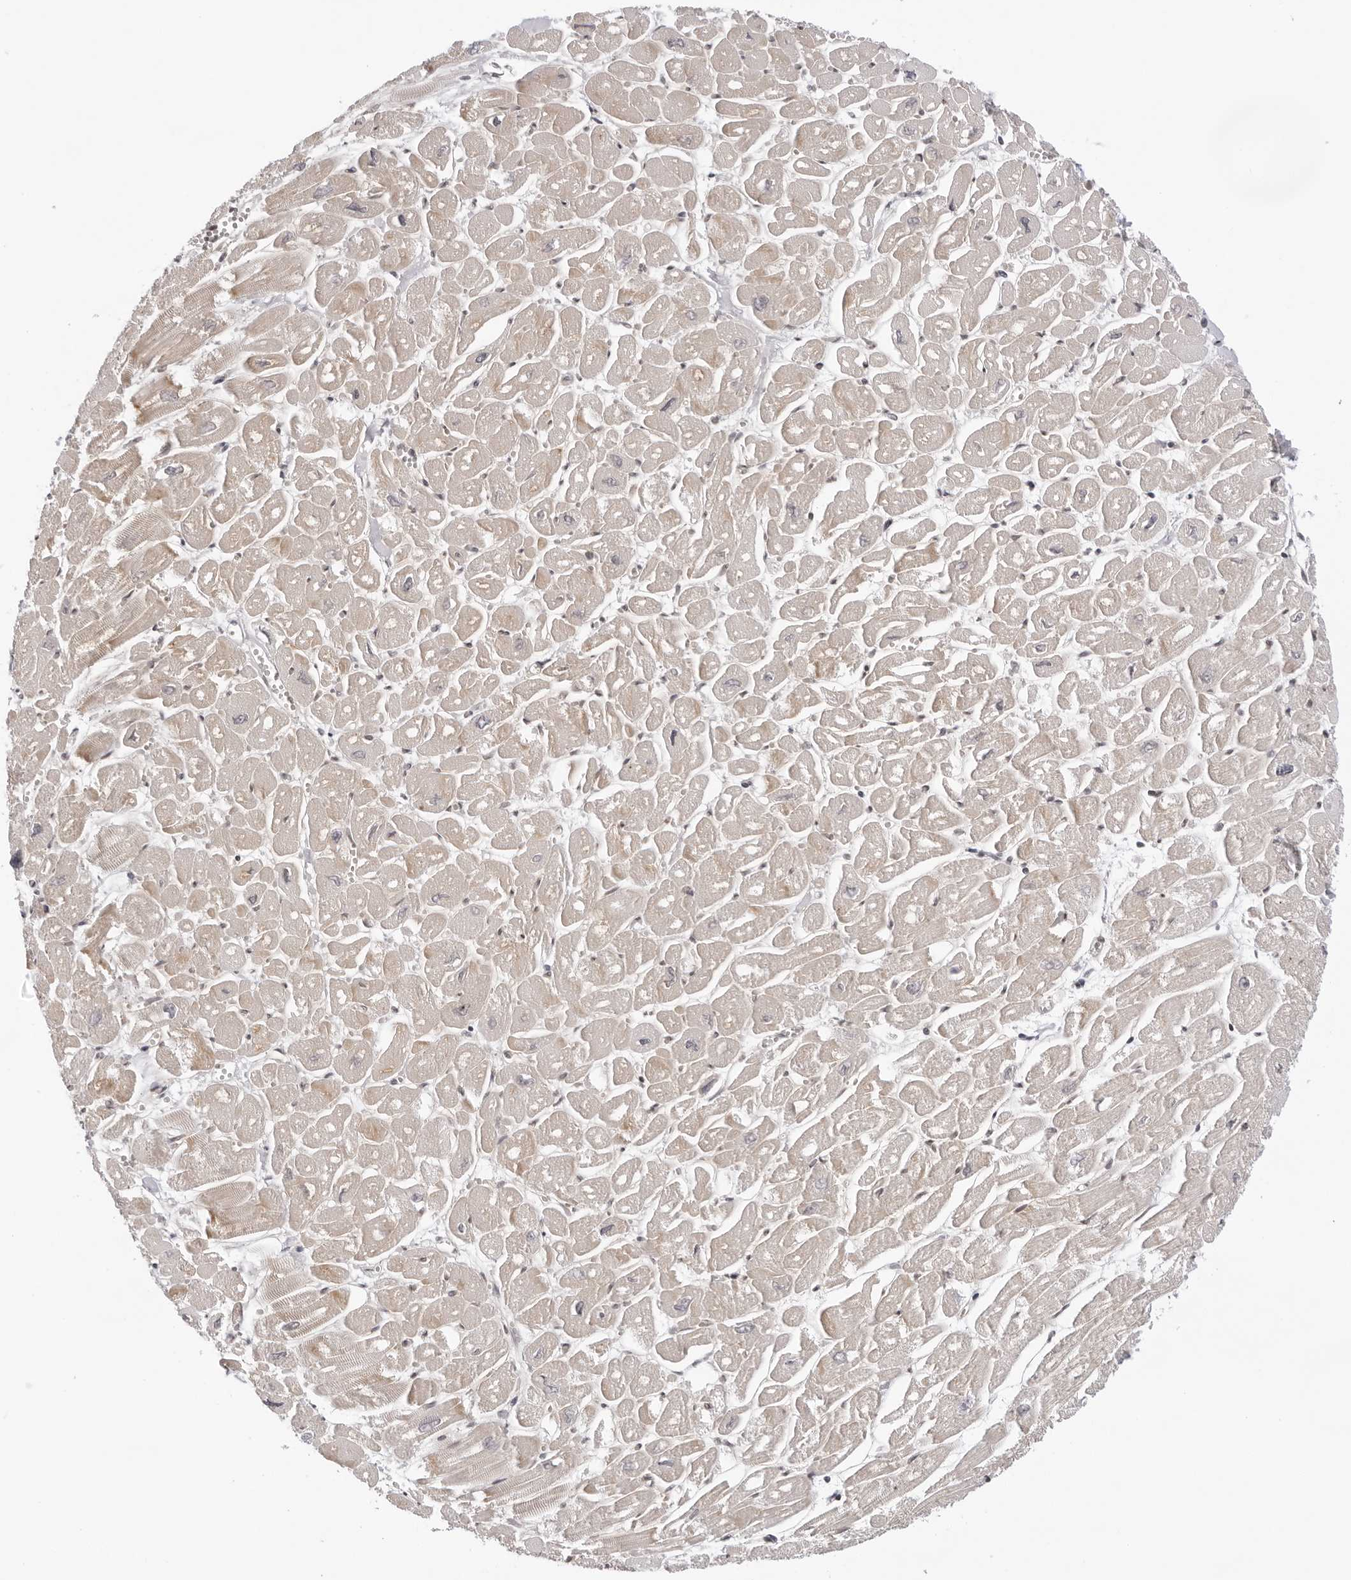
{"staining": {"intensity": "weak", "quantity": "25%-75%", "location": "cytoplasmic/membranous"}, "tissue": "heart muscle", "cell_type": "Cardiomyocytes", "image_type": "normal", "snomed": [{"axis": "morphology", "description": "Normal tissue, NOS"}, {"axis": "topography", "description": "Heart"}], "caption": "About 25%-75% of cardiomyocytes in normal human heart muscle demonstrate weak cytoplasmic/membranous protein staining as visualized by brown immunohistochemical staining.", "gene": "ITGB3BP", "patient": {"sex": "male", "age": 54}}